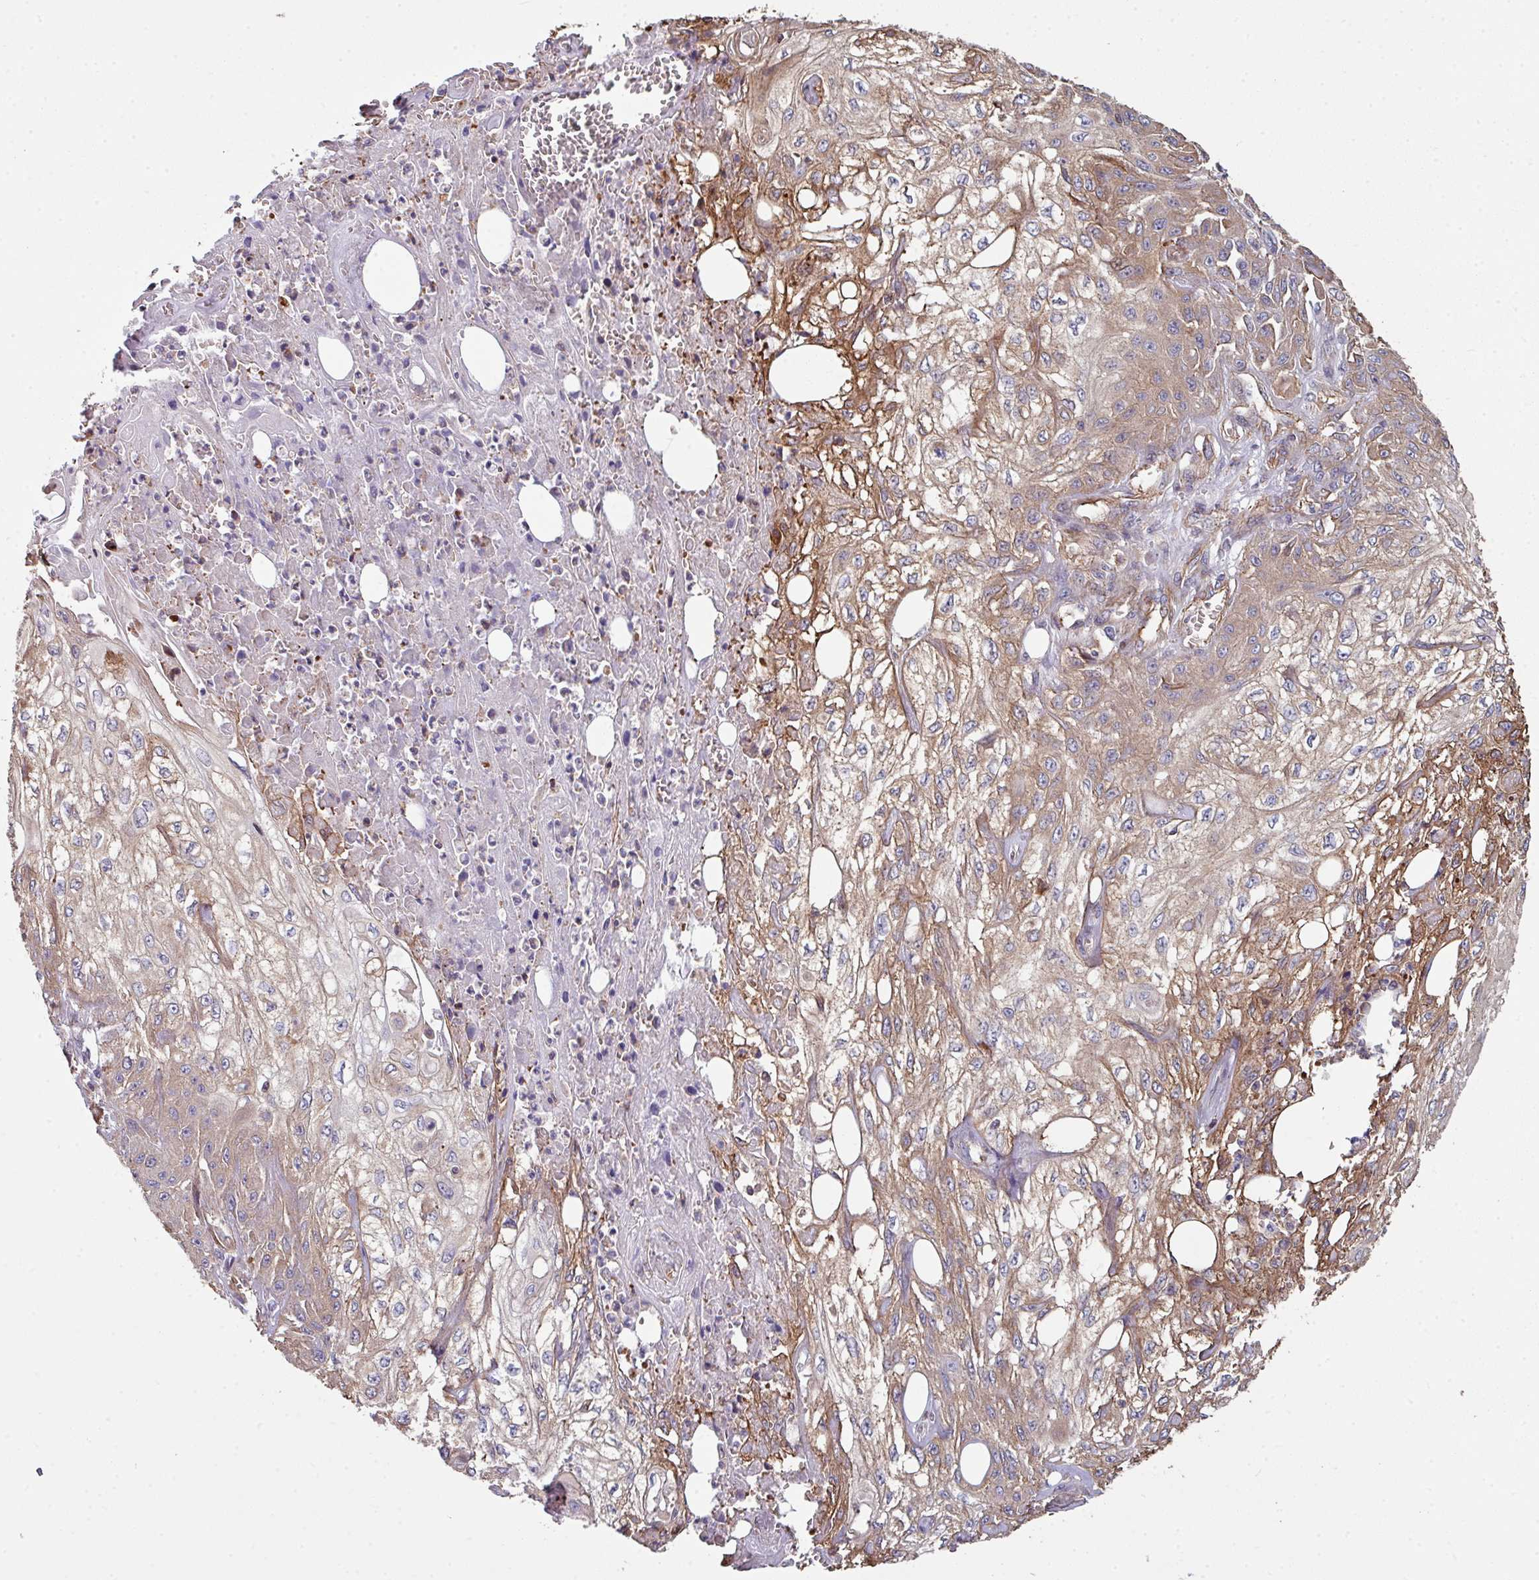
{"staining": {"intensity": "moderate", "quantity": "25%-75%", "location": "cytoplasmic/membranous"}, "tissue": "skin cancer", "cell_type": "Tumor cells", "image_type": "cancer", "snomed": [{"axis": "morphology", "description": "Squamous cell carcinoma, NOS"}, {"axis": "morphology", "description": "Squamous cell carcinoma, metastatic, NOS"}, {"axis": "topography", "description": "Skin"}, {"axis": "topography", "description": "Lymph node"}], "caption": "Immunohistochemistry (IHC) micrograph of neoplastic tissue: human skin cancer (metastatic squamous cell carcinoma) stained using immunohistochemistry (IHC) shows medium levels of moderate protein expression localized specifically in the cytoplasmic/membranous of tumor cells, appearing as a cytoplasmic/membranous brown color.", "gene": "ANO9", "patient": {"sex": "male", "age": 75}}